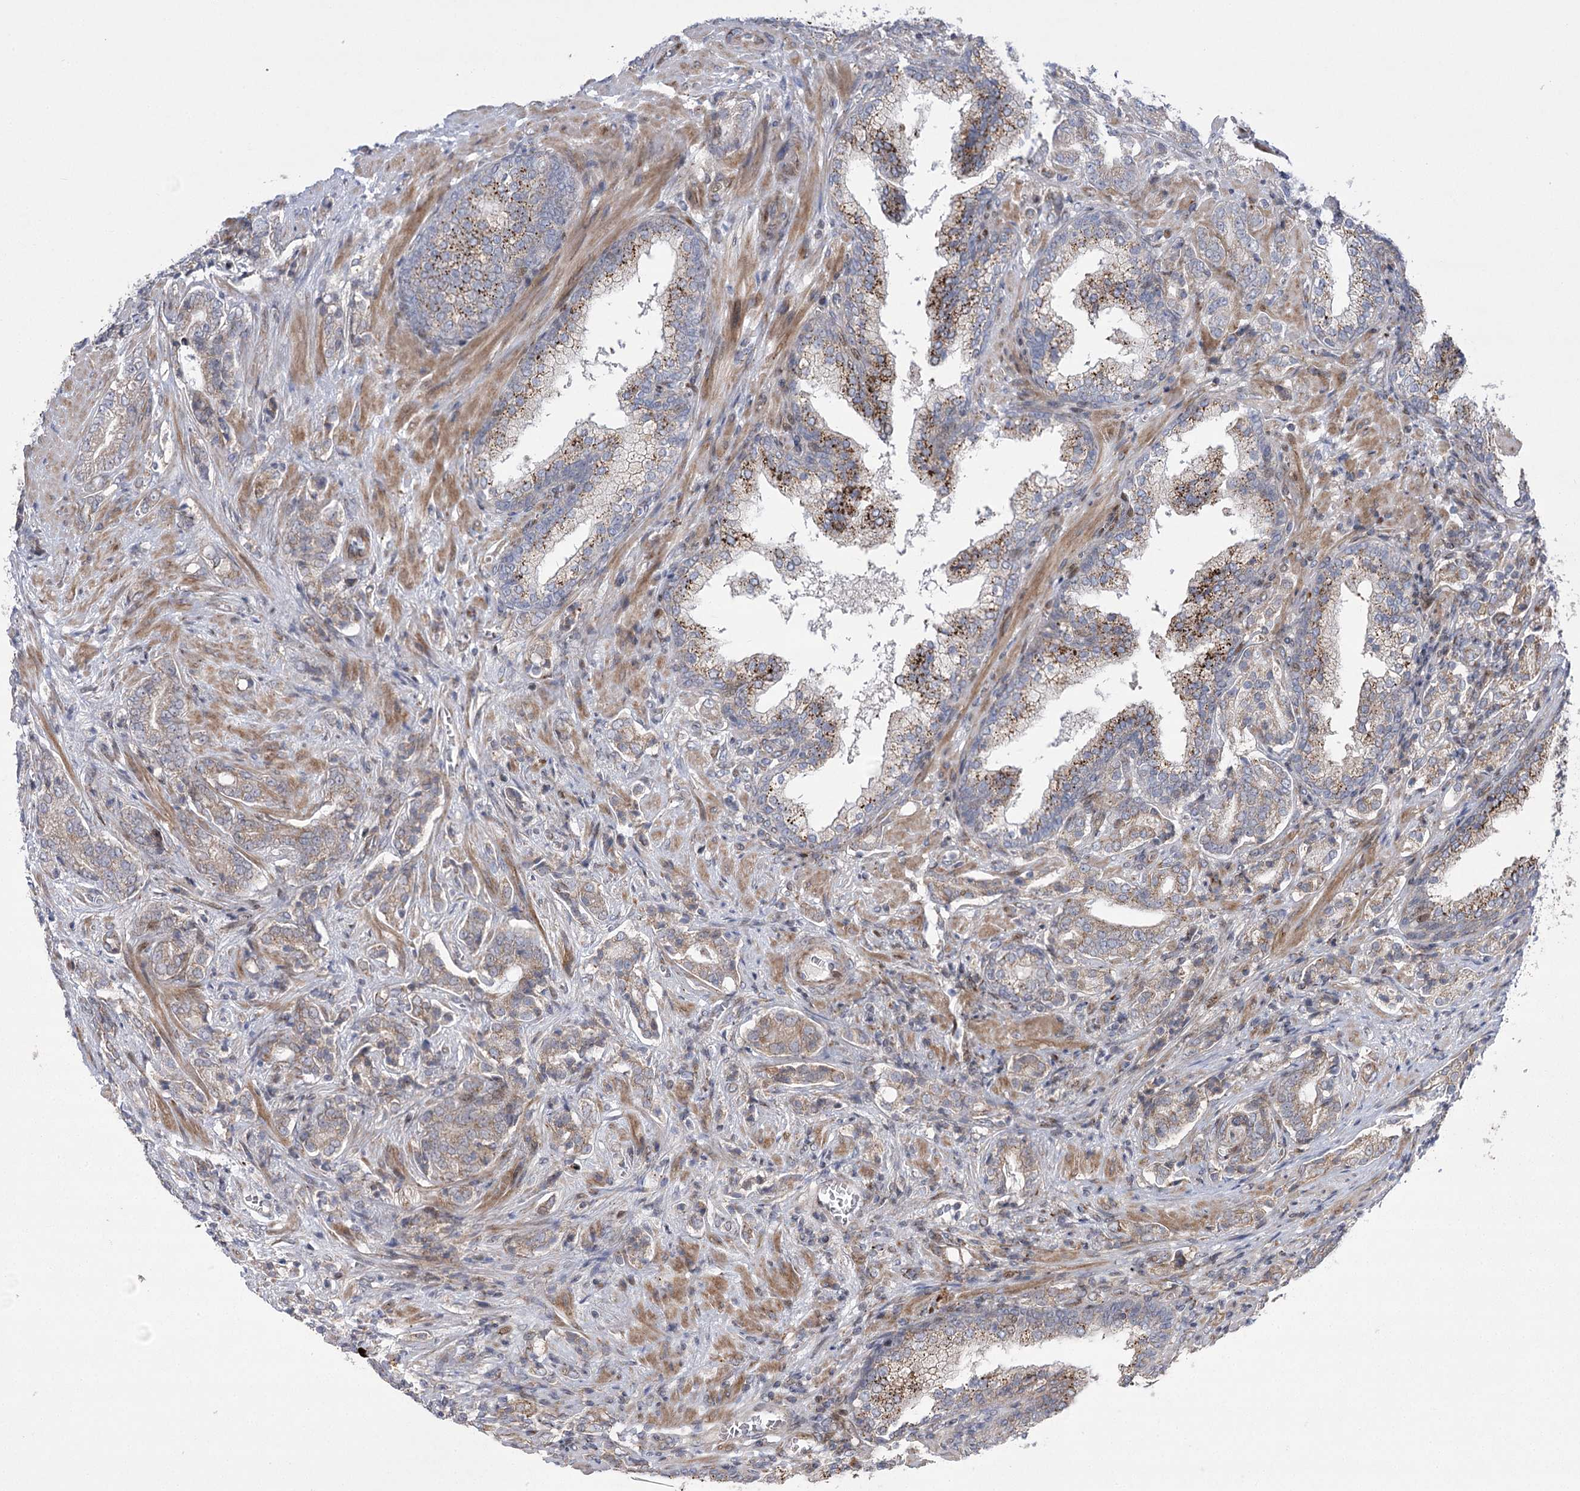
{"staining": {"intensity": "weak", "quantity": ">75%", "location": "cytoplasmic/membranous"}, "tissue": "prostate cancer", "cell_type": "Tumor cells", "image_type": "cancer", "snomed": [{"axis": "morphology", "description": "Adenocarcinoma, High grade"}, {"axis": "topography", "description": "Prostate"}], "caption": "Immunohistochemical staining of human prostate high-grade adenocarcinoma shows low levels of weak cytoplasmic/membranous expression in approximately >75% of tumor cells.", "gene": "NME7", "patient": {"sex": "male", "age": 57}}